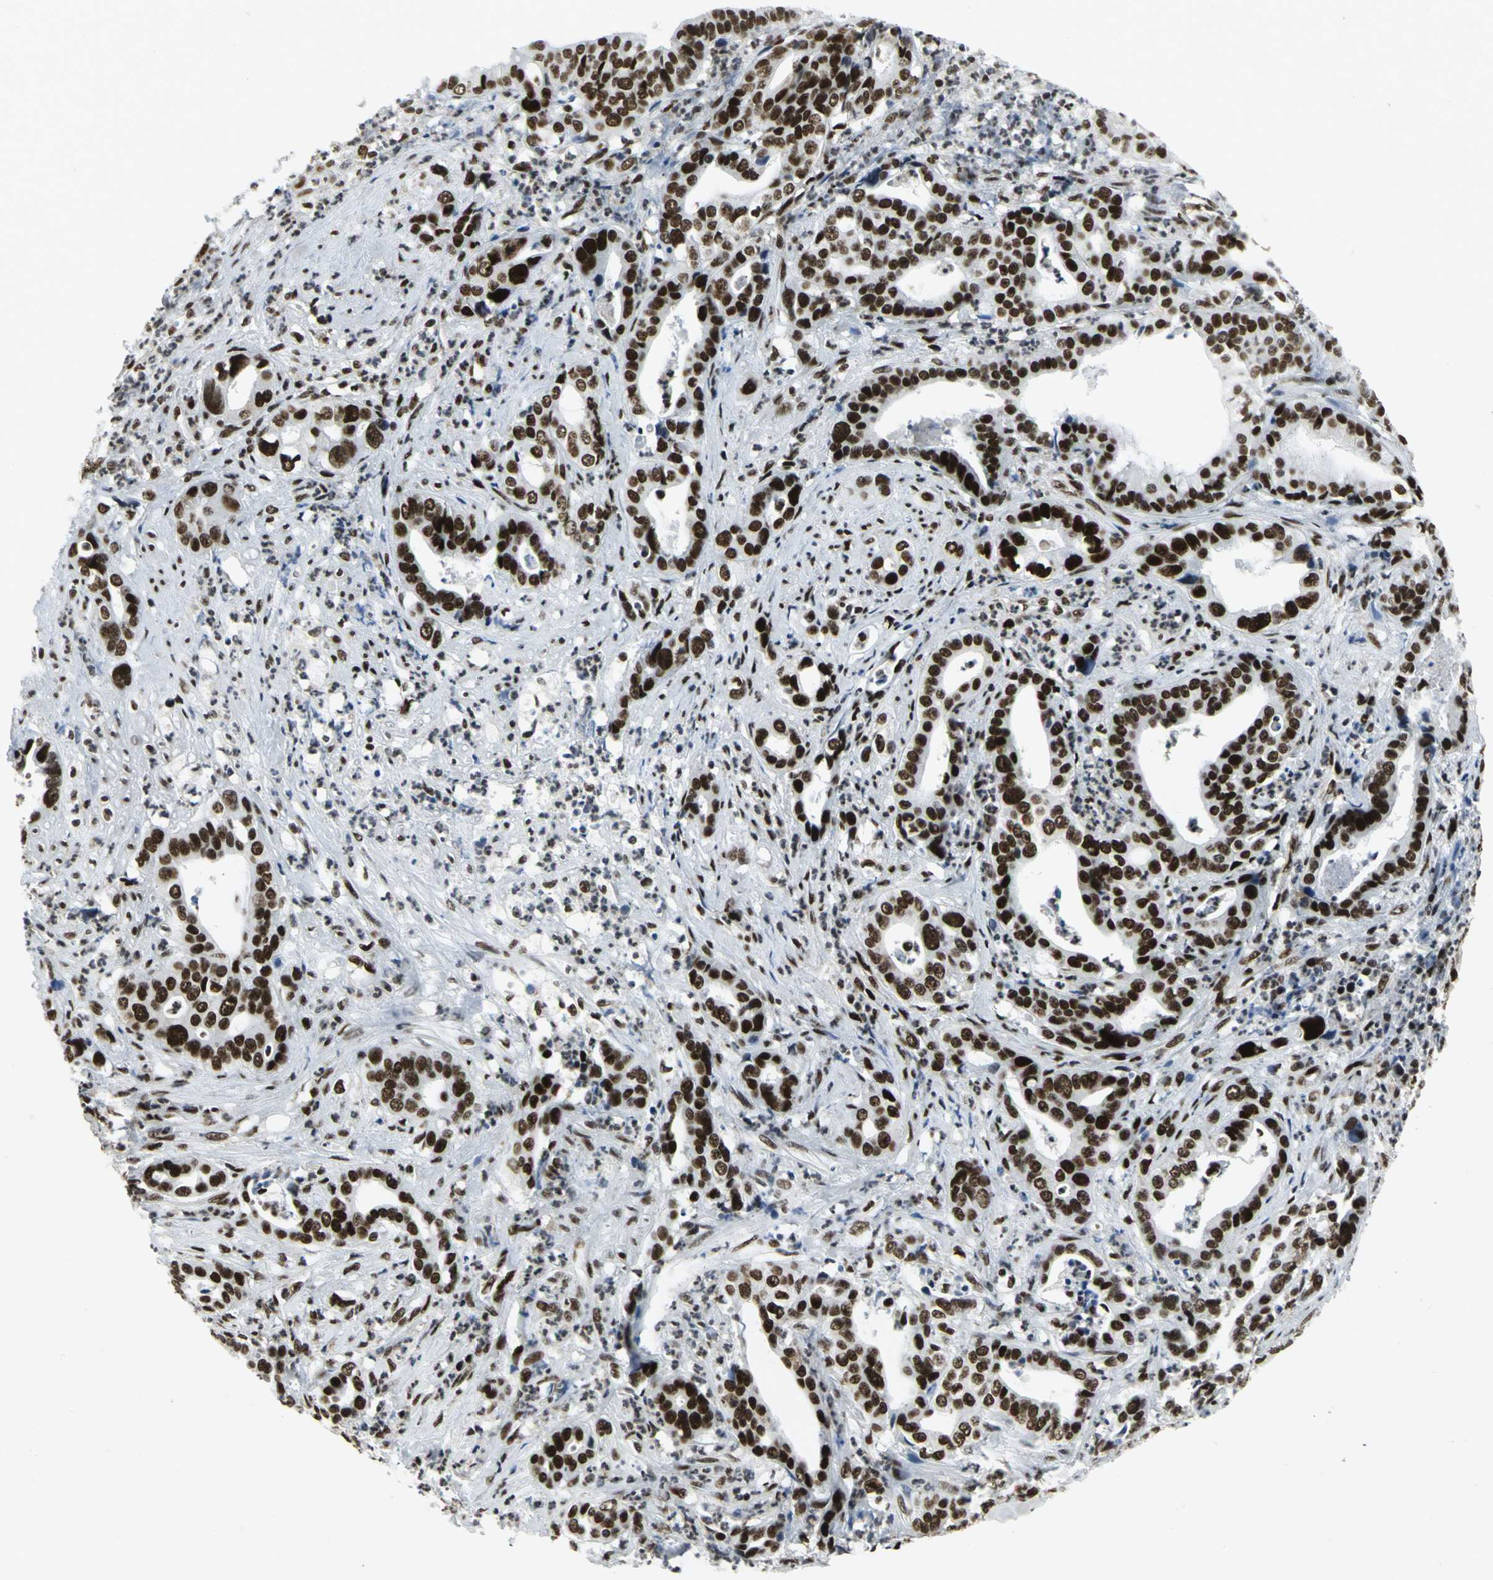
{"staining": {"intensity": "strong", "quantity": ">75%", "location": "nuclear"}, "tissue": "liver cancer", "cell_type": "Tumor cells", "image_type": "cancer", "snomed": [{"axis": "morphology", "description": "Cholangiocarcinoma"}, {"axis": "topography", "description": "Liver"}], "caption": "Liver cancer (cholangiocarcinoma) stained for a protein reveals strong nuclear positivity in tumor cells.", "gene": "SMARCA4", "patient": {"sex": "female", "age": 61}}